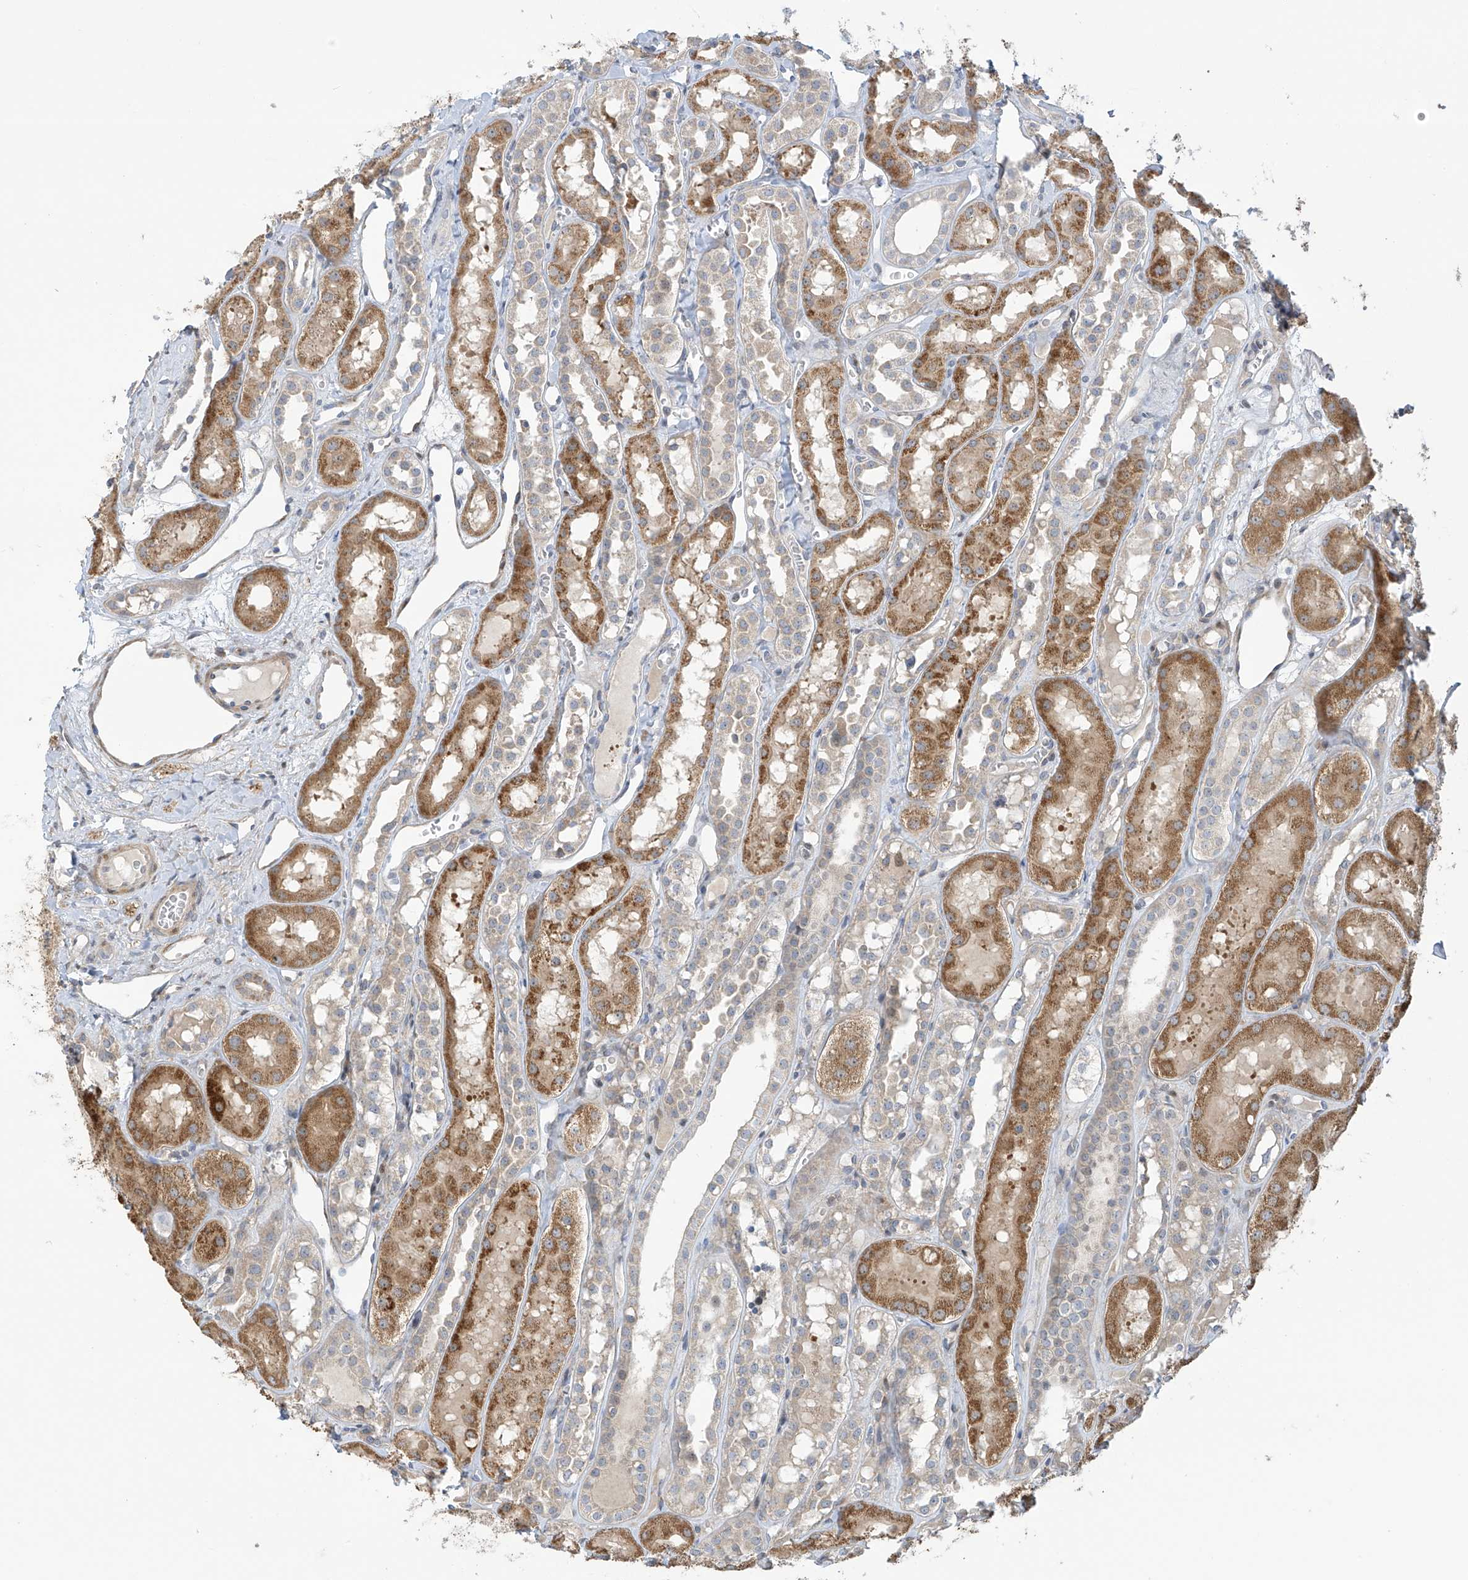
{"staining": {"intensity": "weak", "quantity": "25%-75%", "location": "cytoplasmic/membranous"}, "tissue": "kidney", "cell_type": "Cells in glomeruli", "image_type": "normal", "snomed": [{"axis": "morphology", "description": "Normal tissue, NOS"}, {"axis": "topography", "description": "Kidney"}], "caption": "Kidney was stained to show a protein in brown. There is low levels of weak cytoplasmic/membranous staining in approximately 25%-75% of cells in glomeruli. (DAB (3,3'-diaminobenzidine) IHC, brown staining for protein, blue staining for nuclei).", "gene": "ZNF641", "patient": {"sex": "male", "age": 16}}